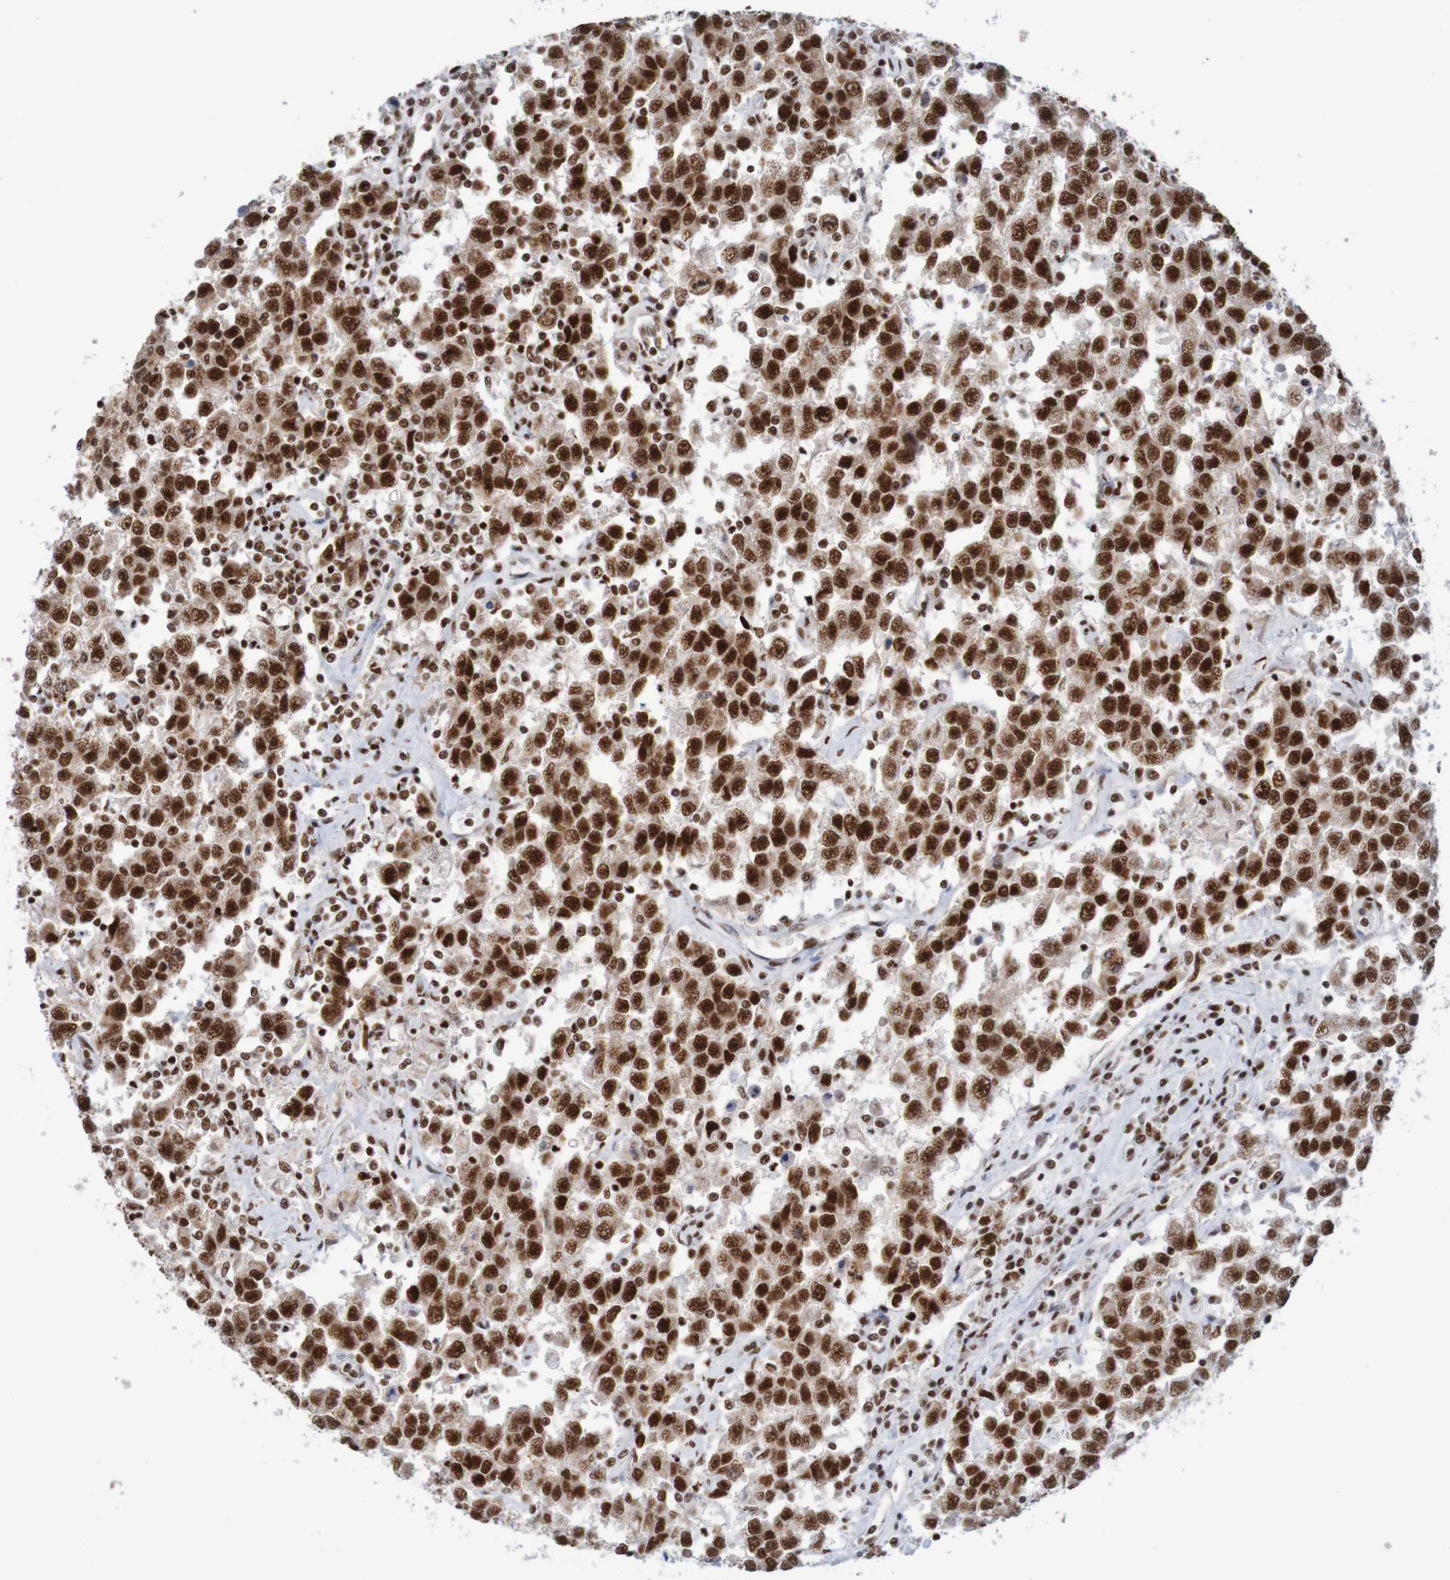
{"staining": {"intensity": "strong", "quantity": ">75%", "location": "nuclear"}, "tissue": "testis cancer", "cell_type": "Tumor cells", "image_type": "cancer", "snomed": [{"axis": "morphology", "description": "Seminoma, NOS"}, {"axis": "topography", "description": "Testis"}], "caption": "Testis seminoma stained for a protein shows strong nuclear positivity in tumor cells.", "gene": "THRAP3", "patient": {"sex": "male", "age": 41}}